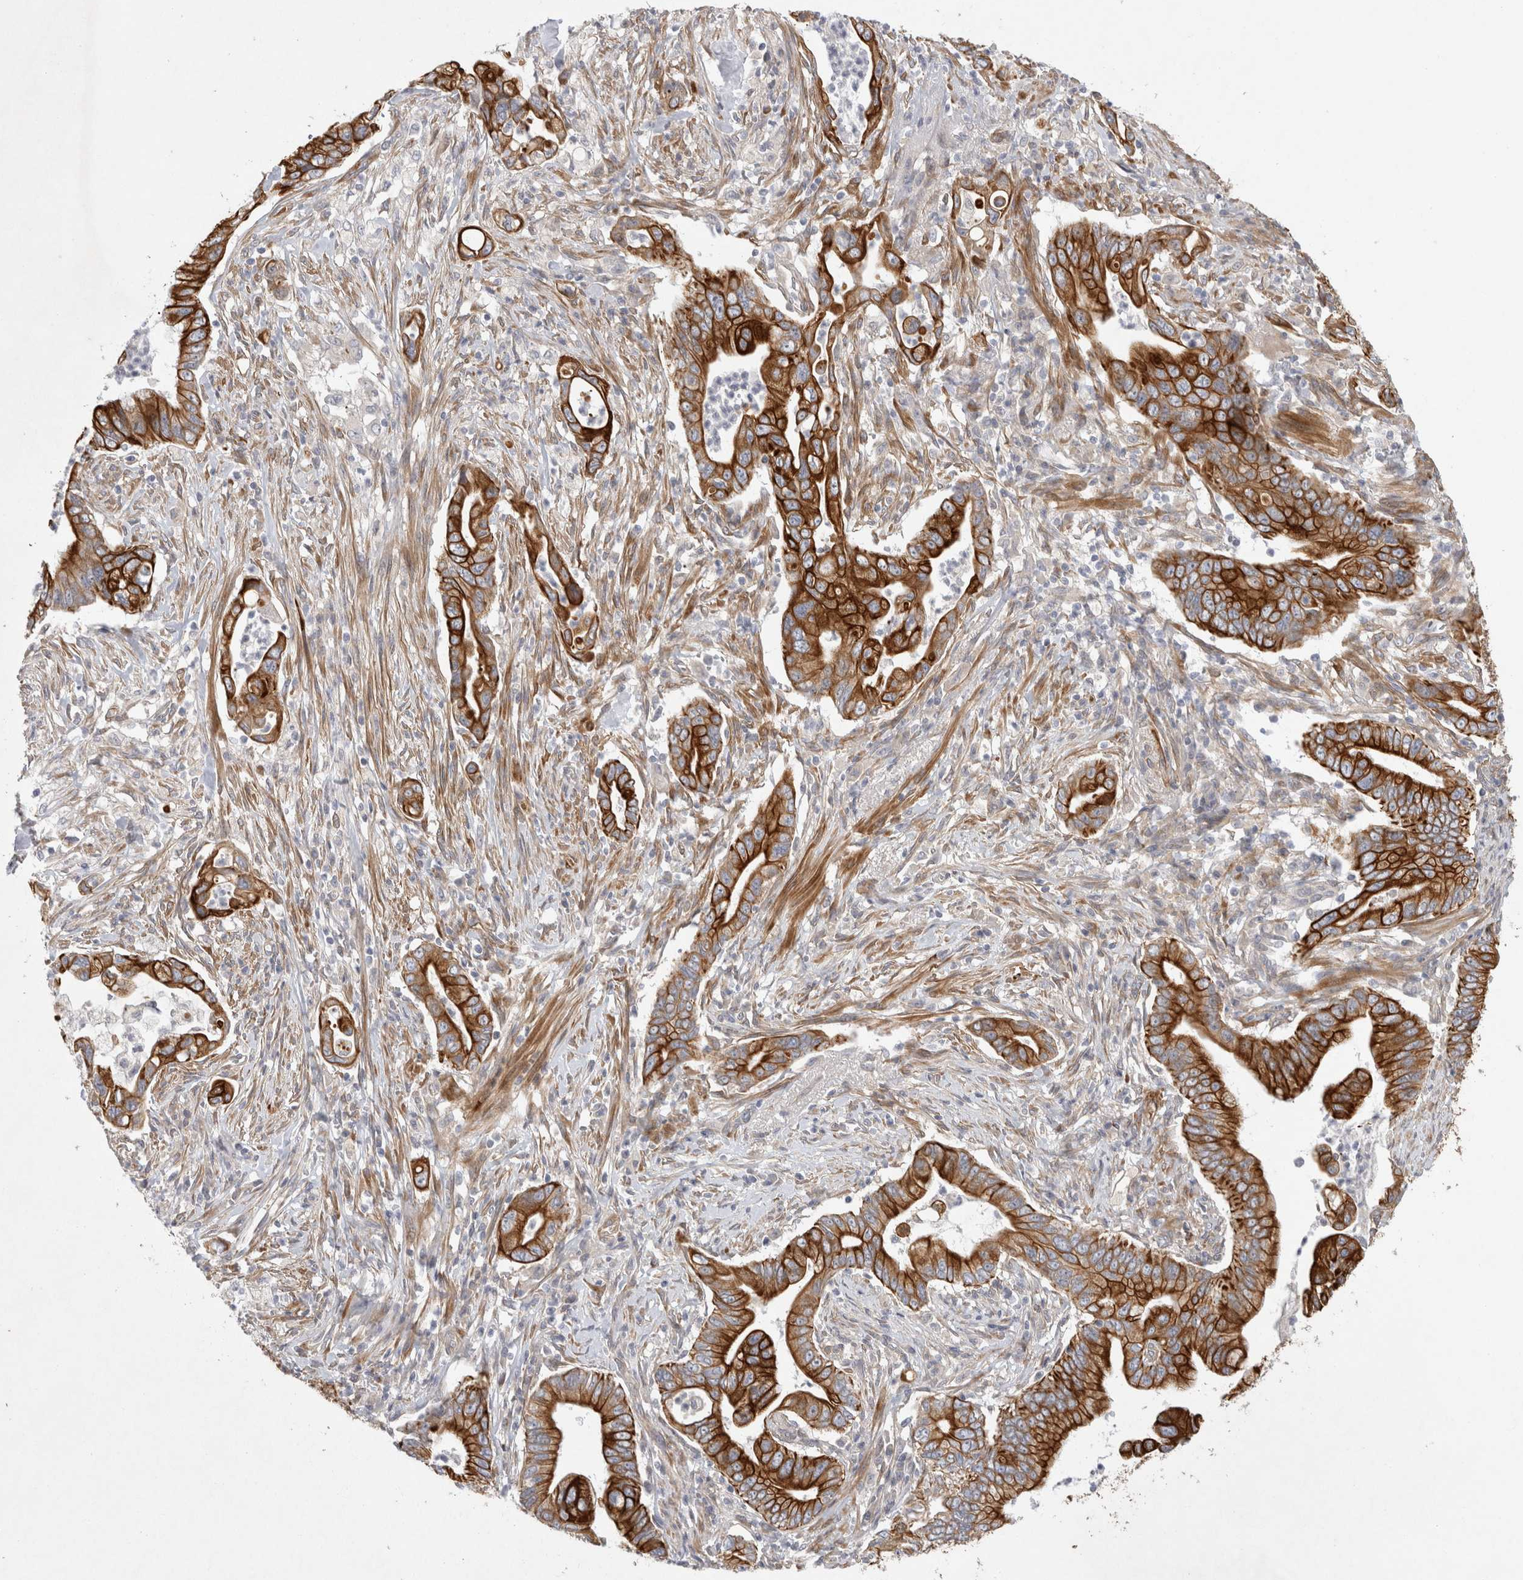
{"staining": {"intensity": "strong", "quantity": ">75%", "location": "cytoplasmic/membranous"}, "tissue": "pancreatic cancer", "cell_type": "Tumor cells", "image_type": "cancer", "snomed": [{"axis": "morphology", "description": "Adenocarcinoma, NOS"}, {"axis": "topography", "description": "Pancreas"}], "caption": "Strong cytoplasmic/membranous staining for a protein is appreciated in about >75% of tumor cells of pancreatic cancer (adenocarcinoma) using immunohistochemistry.", "gene": "BZW2", "patient": {"sex": "male", "age": 78}}